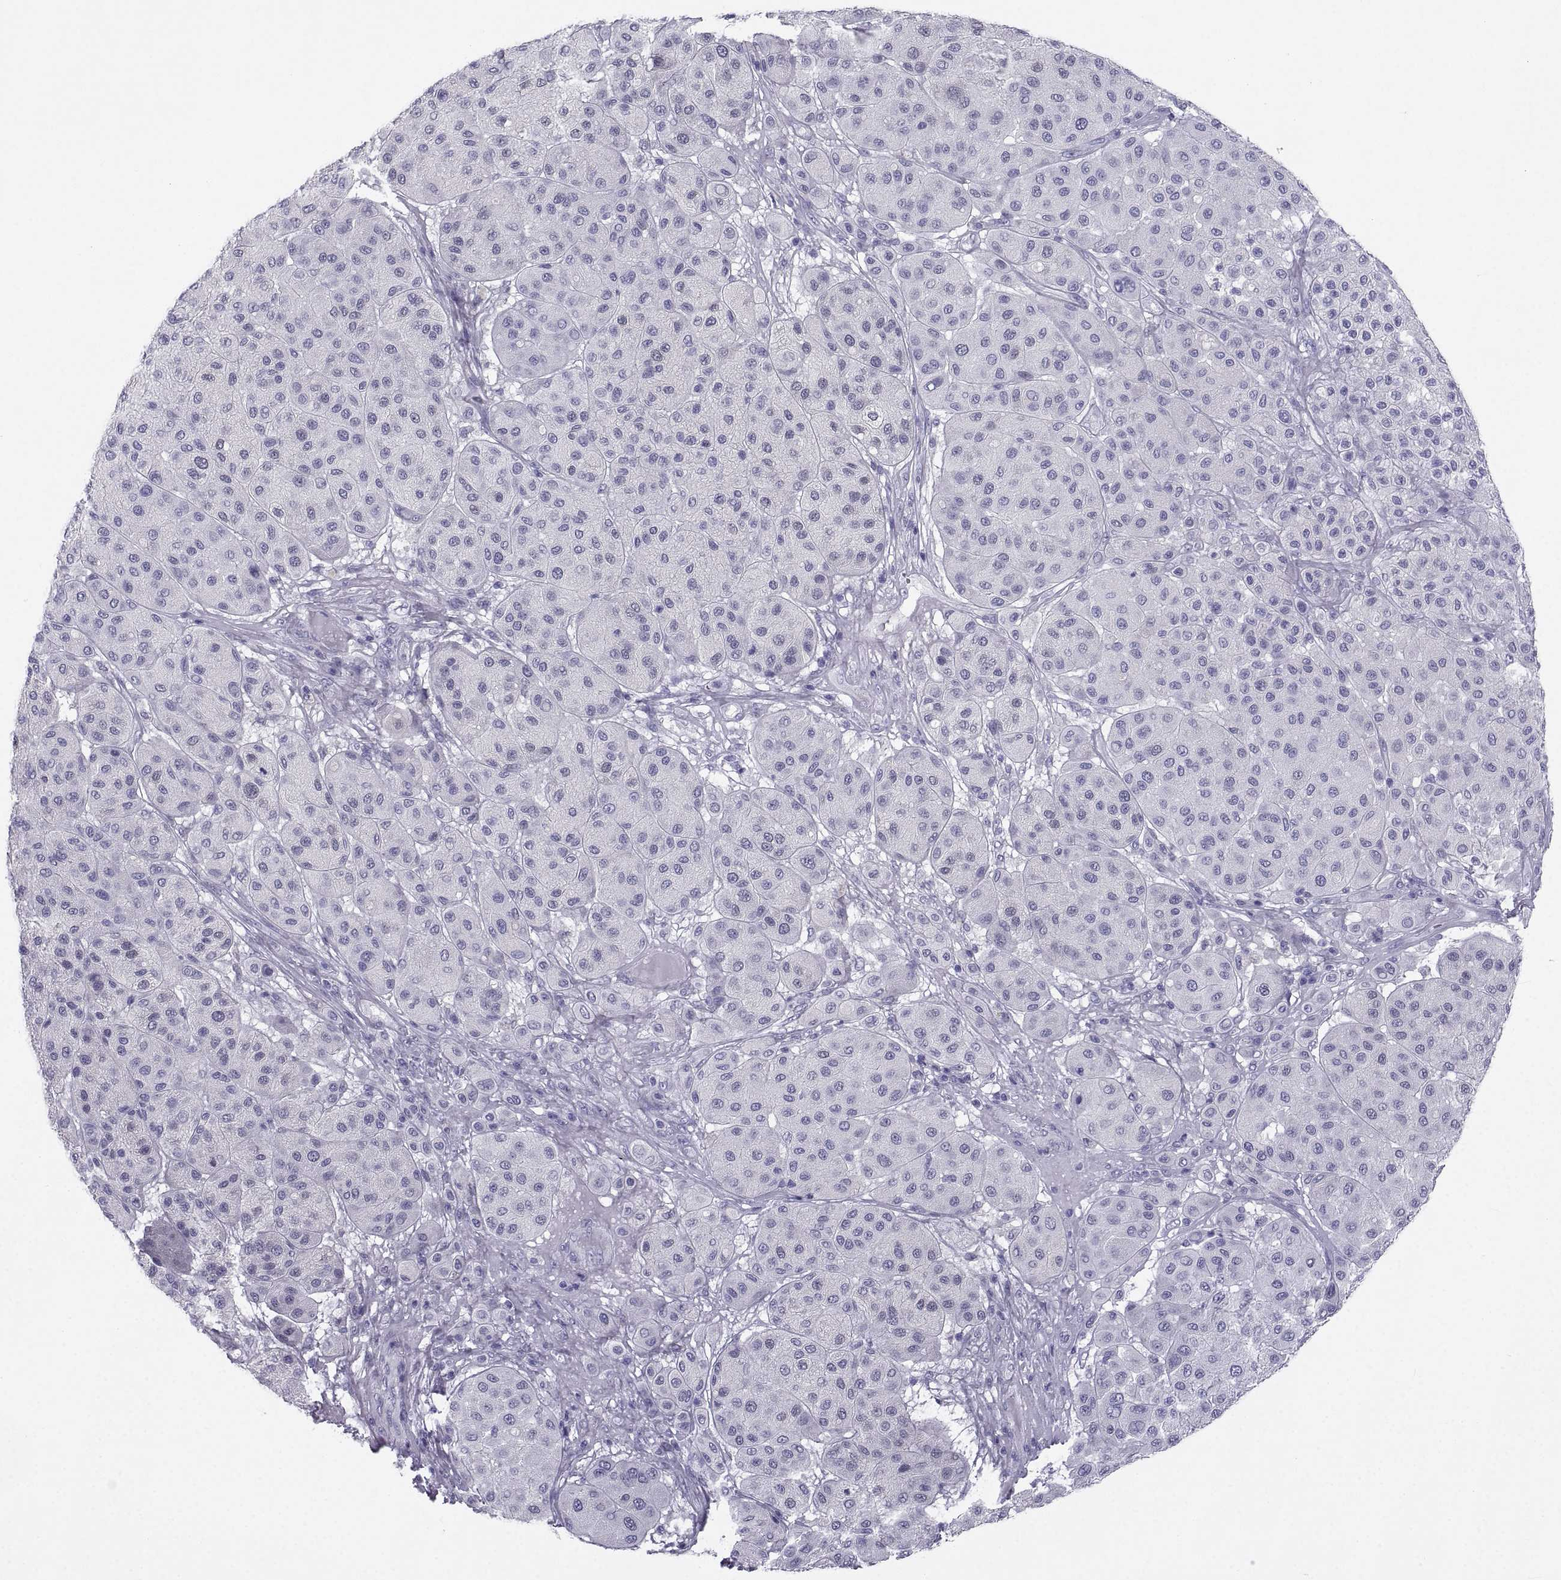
{"staining": {"intensity": "negative", "quantity": "none", "location": "none"}, "tissue": "melanoma", "cell_type": "Tumor cells", "image_type": "cancer", "snomed": [{"axis": "morphology", "description": "Malignant melanoma, Metastatic site"}, {"axis": "topography", "description": "Smooth muscle"}], "caption": "An immunohistochemistry histopathology image of malignant melanoma (metastatic site) is shown. There is no staining in tumor cells of malignant melanoma (metastatic site).", "gene": "PCSK1N", "patient": {"sex": "male", "age": 41}}